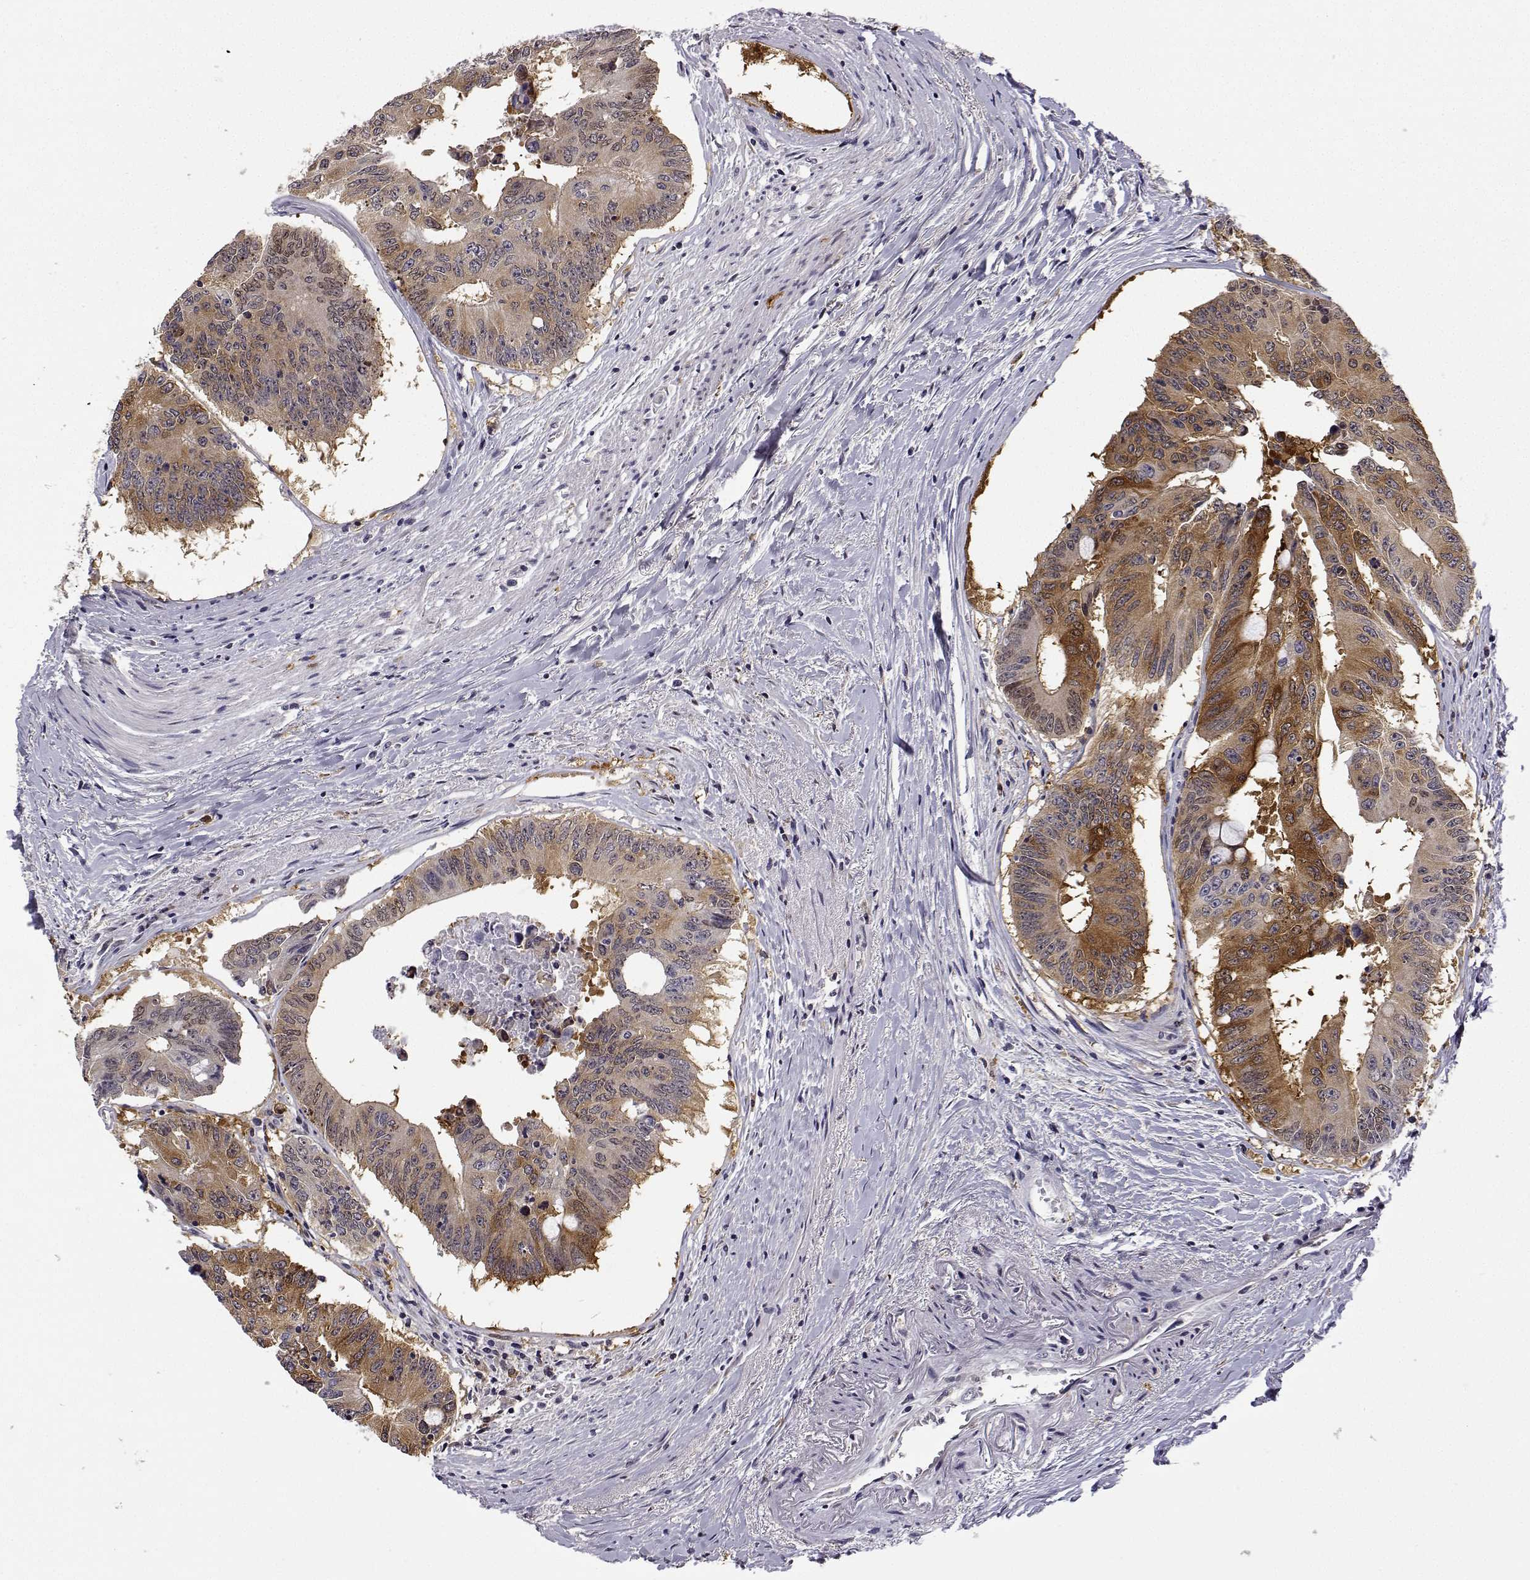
{"staining": {"intensity": "moderate", "quantity": ">75%", "location": "cytoplasmic/membranous,nuclear"}, "tissue": "colorectal cancer", "cell_type": "Tumor cells", "image_type": "cancer", "snomed": [{"axis": "morphology", "description": "Adenocarcinoma, NOS"}, {"axis": "topography", "description": "Rectum"}], "caption": "This histopathology image demonstrates IHC staining of human colorectal adenocarcinoma, with medium moderate cytoplasmic/membranous and nuclear positivity in approximately >75% of tumor cells.", "gene": "PHGDH", "patient": {"sex": "male", "age": 59}}